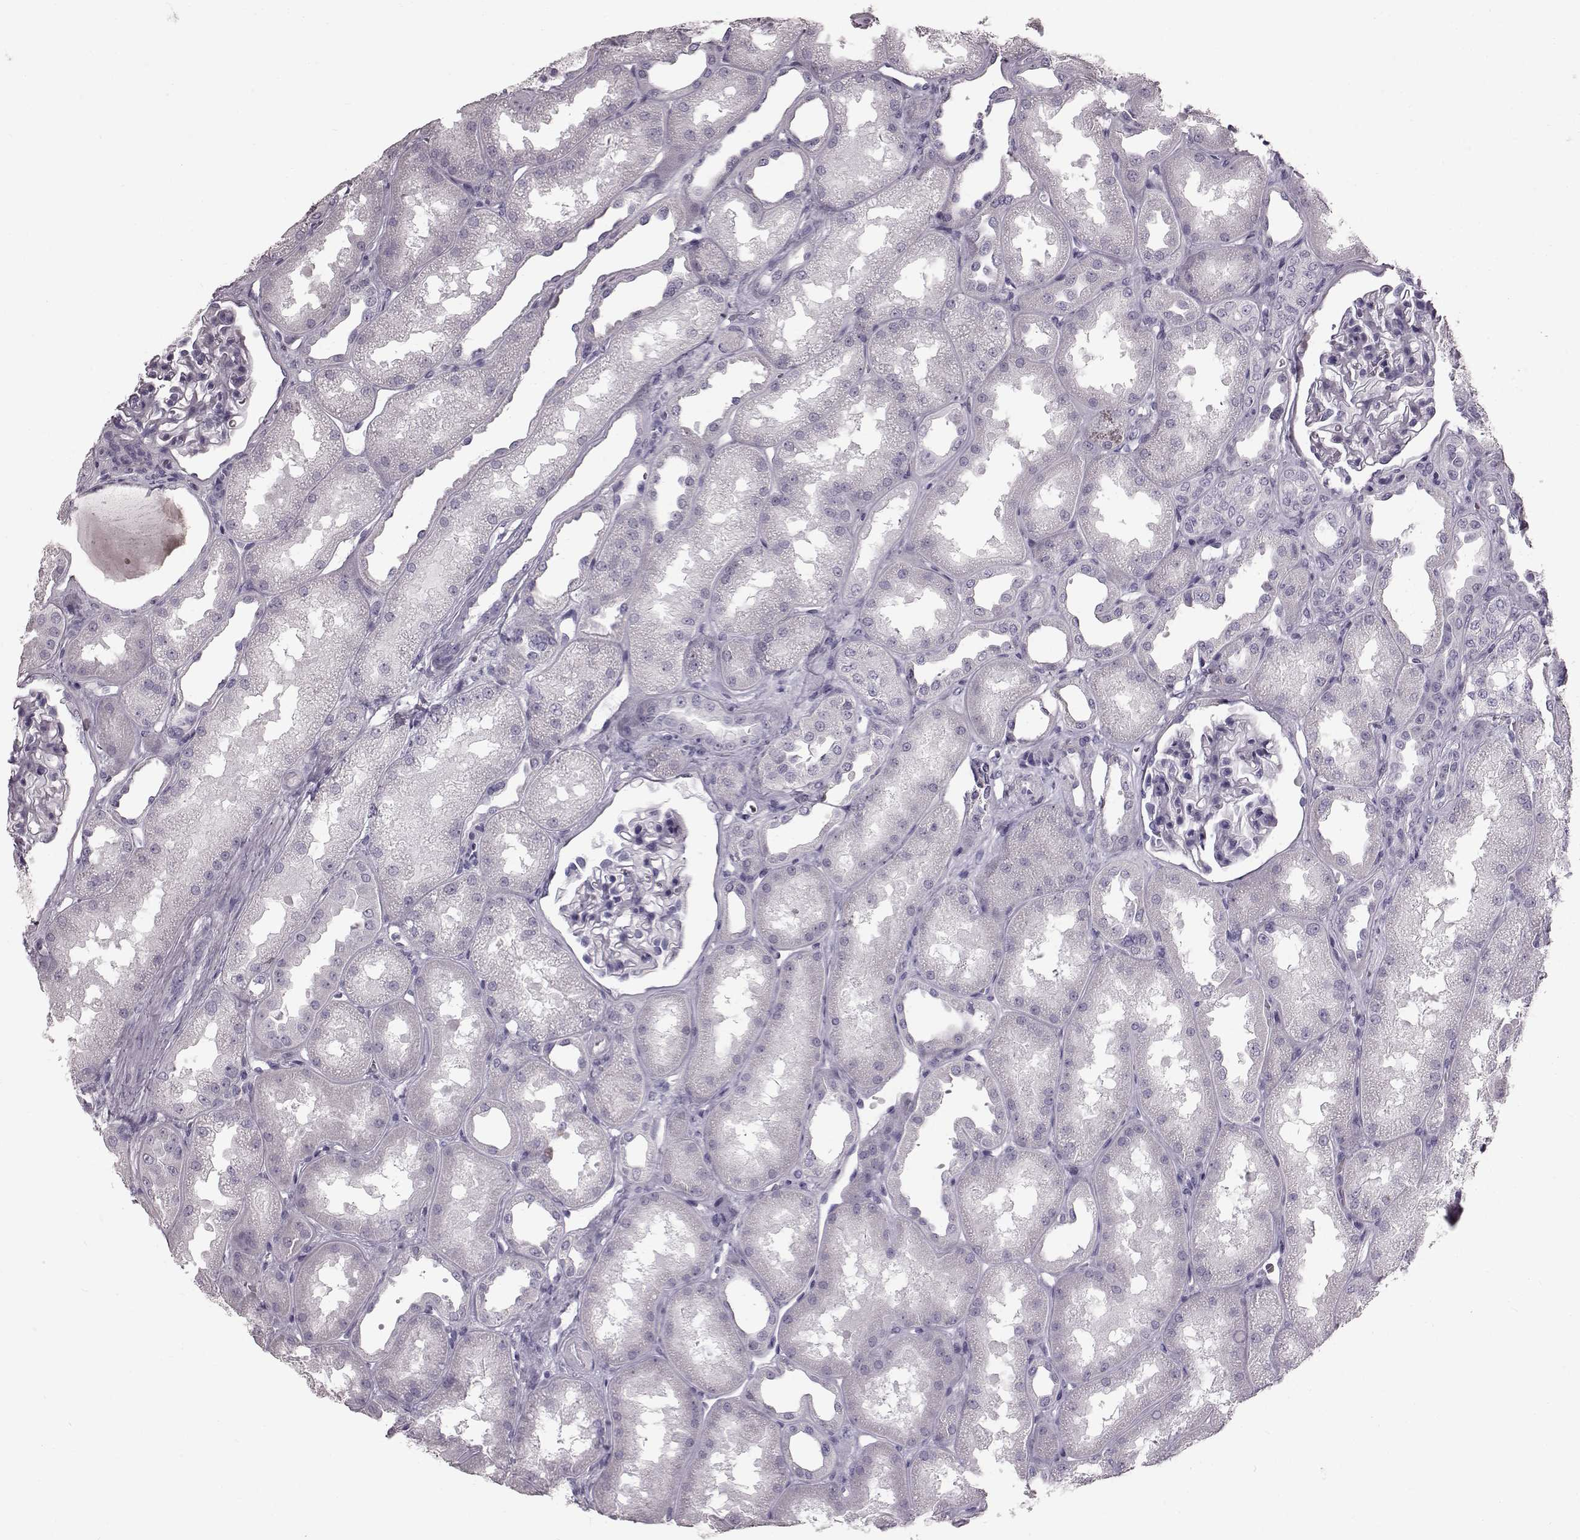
{"staining": {"intensity": "negative", "quantity": "none", "location": "none"}, "tissue": "kidney", "cell_type": "Cells in glomeruli", "image_type": "normal", "snomed": [{"axis": "morphology", "description": "Normal tissue, NOS"}, {"axis": "topography", "description": "Kidney"}], "caption": "Human kidney stained for a protein using immunohistochemistry (IHC) shows no staining in cells in glomeruli.", "gene": "TCHHL1", "patient": {"sex": "male", "age": 61}}